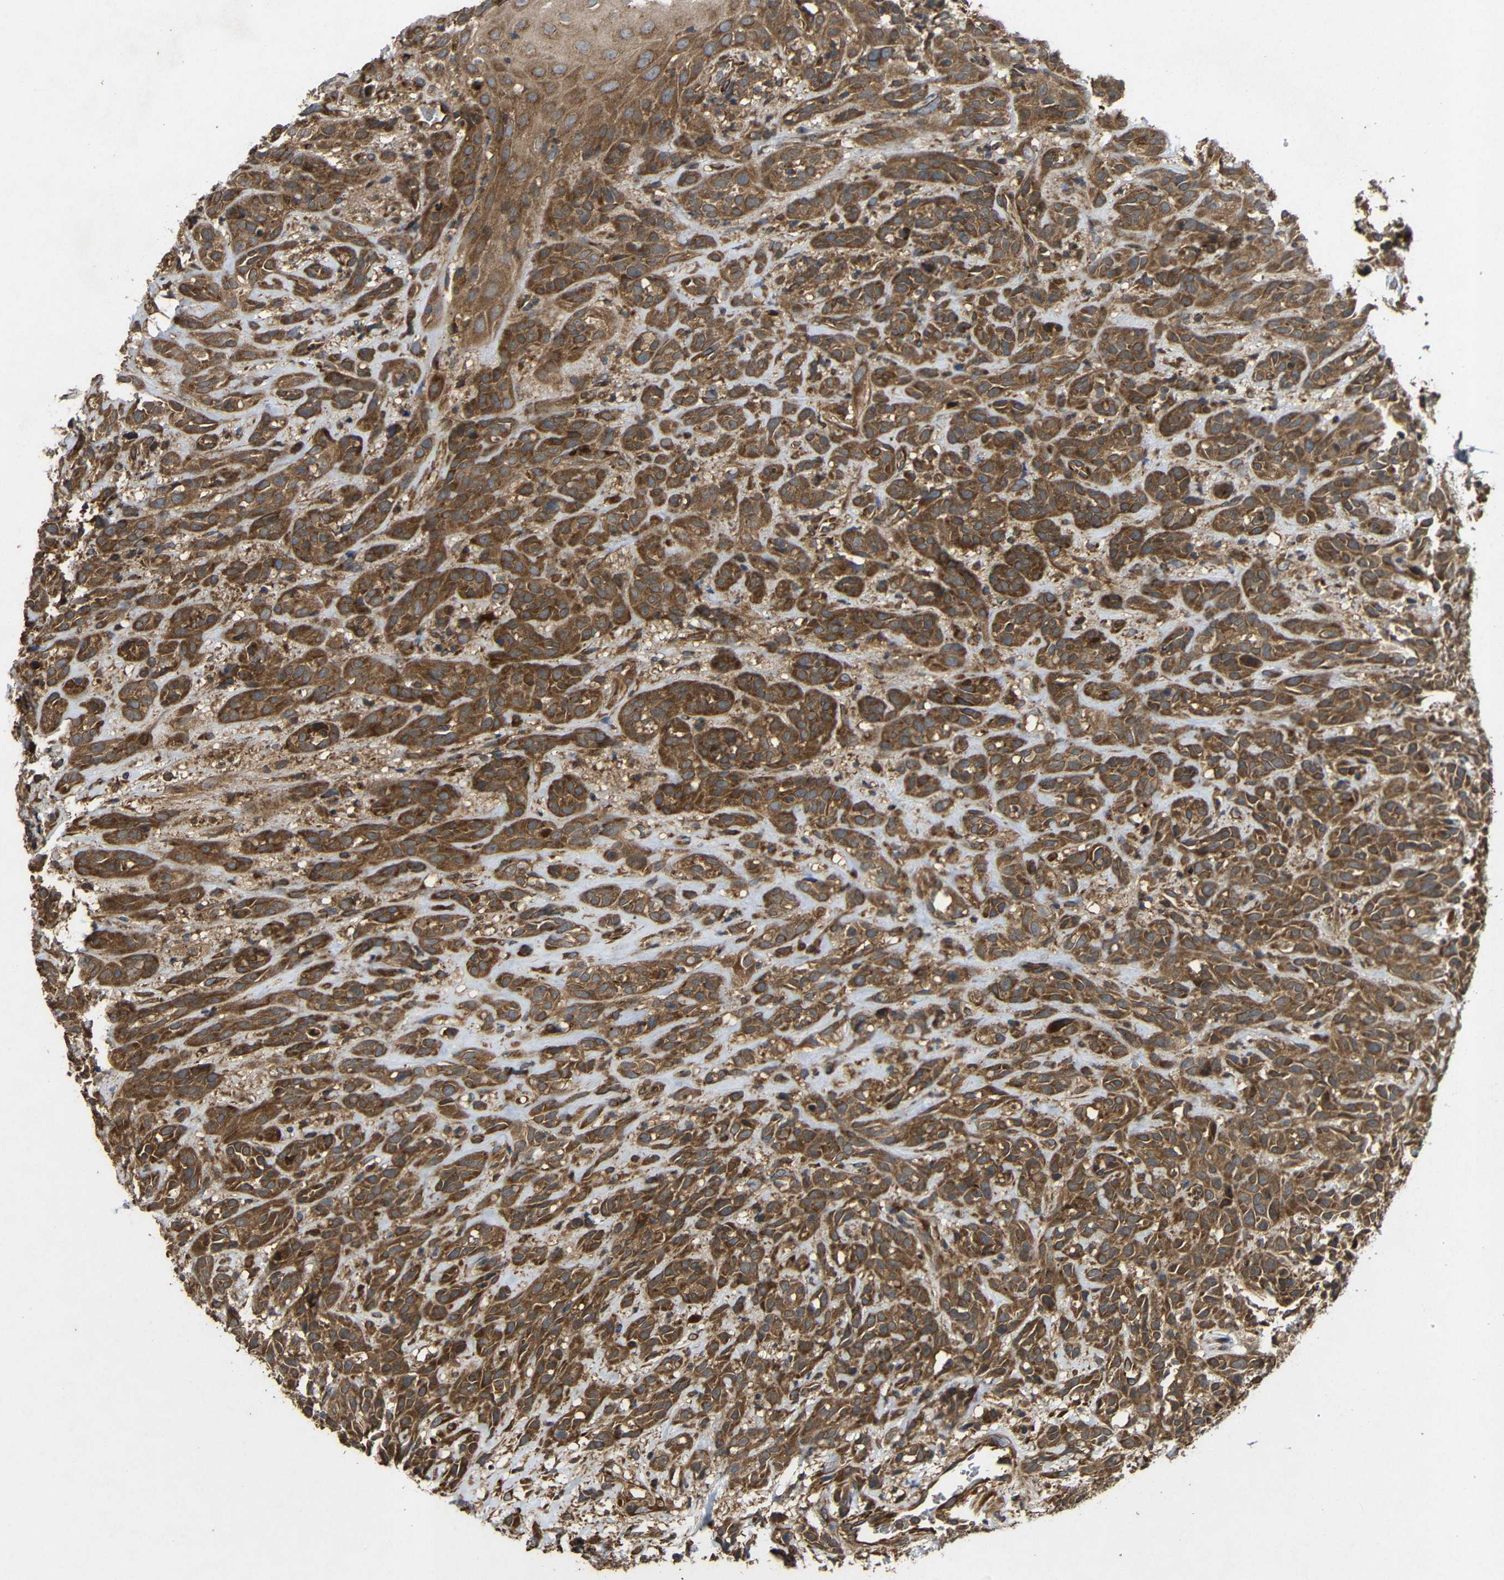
{"staining": {"intensity": "strong", "quantity": ">75%", "location": "cytoplasmic/membranous"}, "tissue": "head and neck cancer", "cell_type": "Tumor cells", "image_type": "cancer", "snomed": [{"axis": "morphology", "description": "Normal tissue, NOS"}, {"axis": "morphology", "description": "Squamous cell carcinoma, NOS"}, {"axis": "topography", "description": "Cartilage tissue"}, {"axis": "topography", "description": "Head-Neck"}], "caption": "Protein analysis of head and neck cancer tissue shows strong cytoplasmic/membranous positivity in about >75% of tumor cells.", "gene": "EIF2S1", "patient": {"sex": "male", "age": 62}}